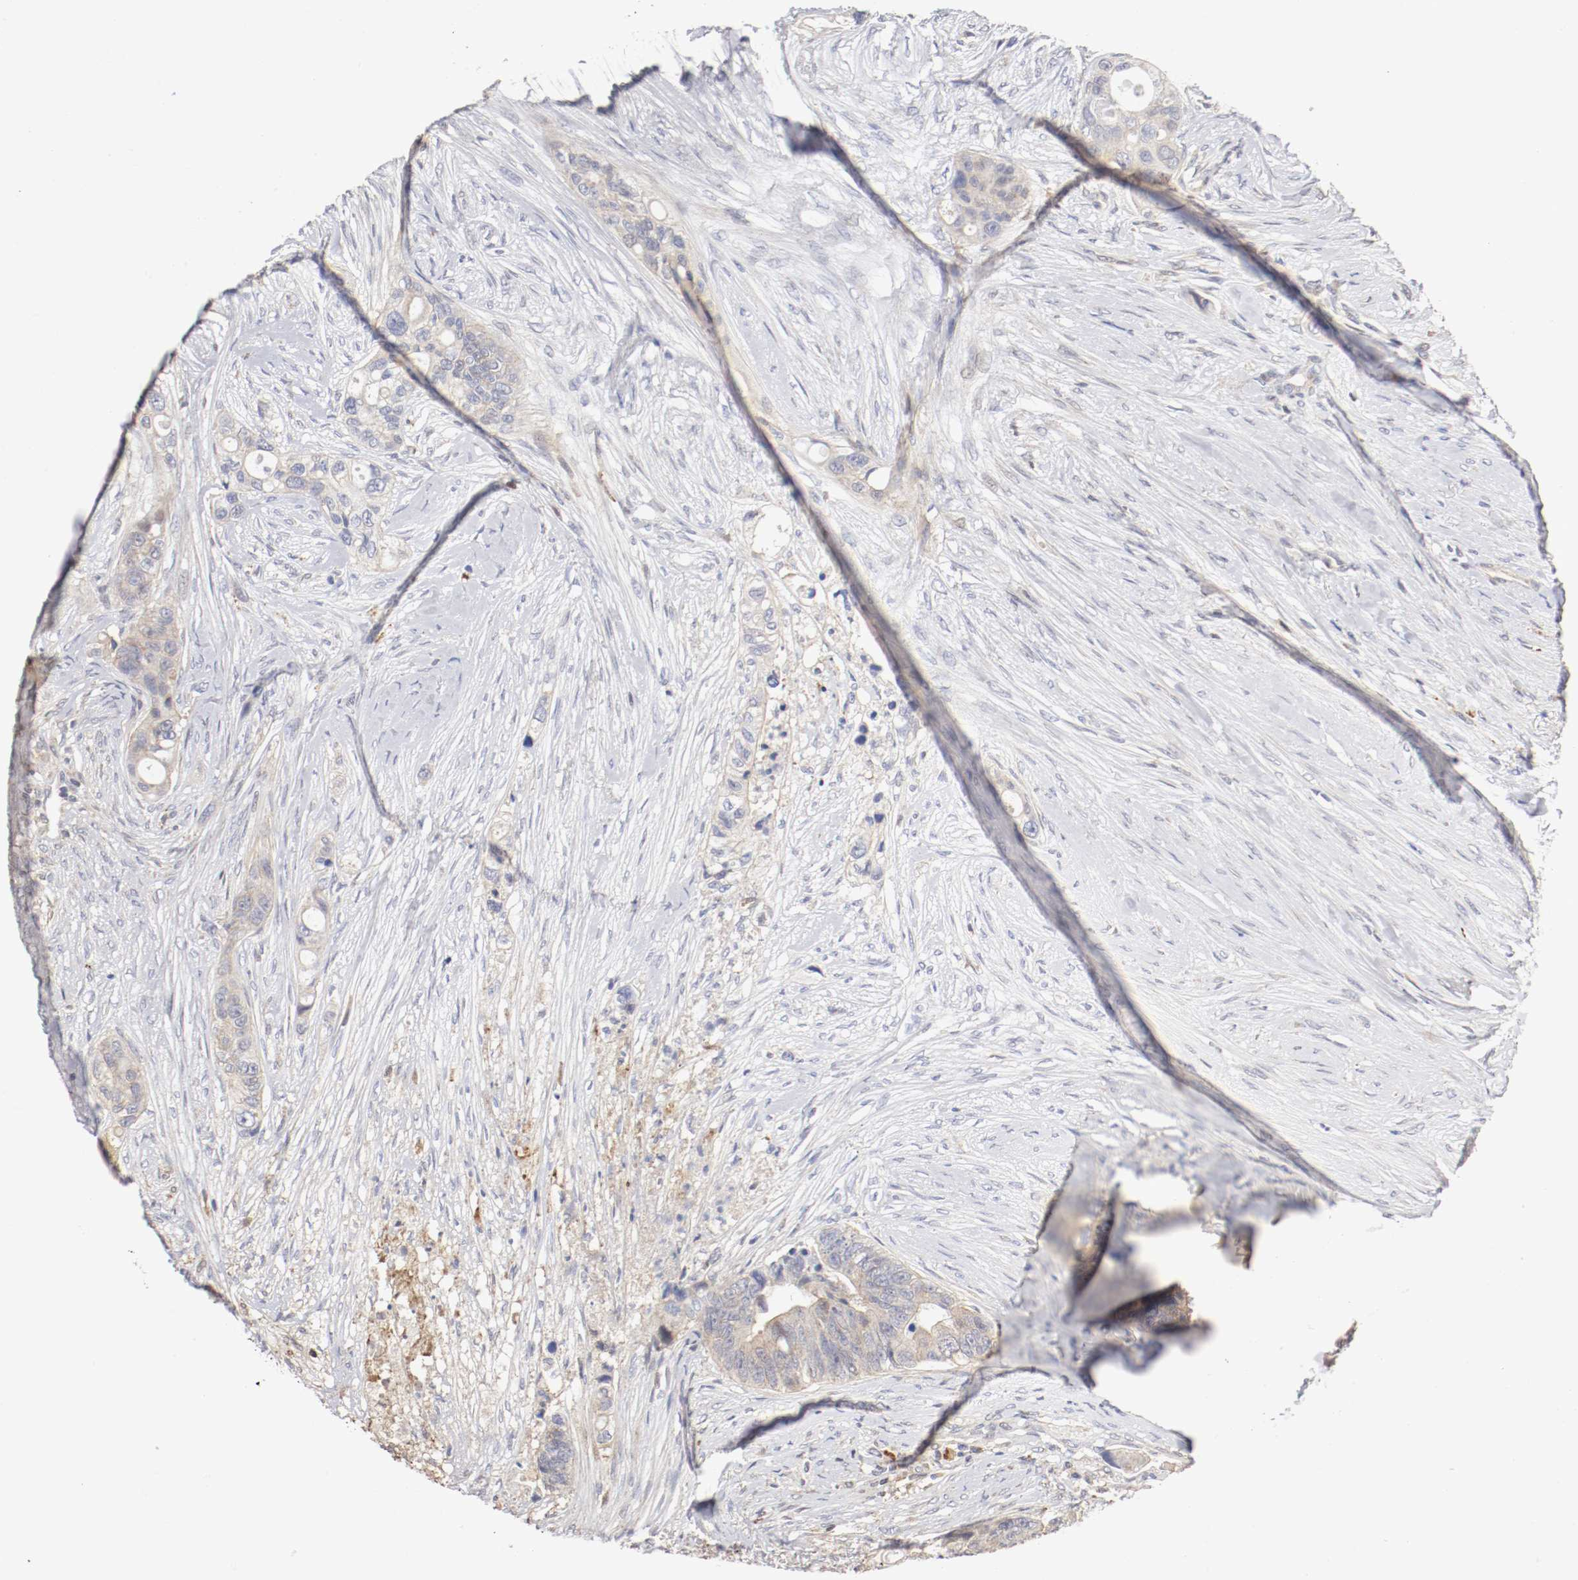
{"staining": {"intensity": "weak", "quantity": "25%-75%", "location": "cytoplasmic/membranous"}, "tissue": "colorectal cancer", "cell_type": "Tumor cells", "image_type": "cancer", "snomed": [{"axis": "morphology", "description": "Adenocarcinoma, NOS"}, {"axis": "topography", "description": "Colon"}], "caption": "Colorectal cancer was stained to show a protein in brown. There is low levels of weak cytoplasmic/membranous expression in approximately 25%-75% of tumor cells.", "gene": "CDK6", "patient": {"sex": "female", "age": 57}}